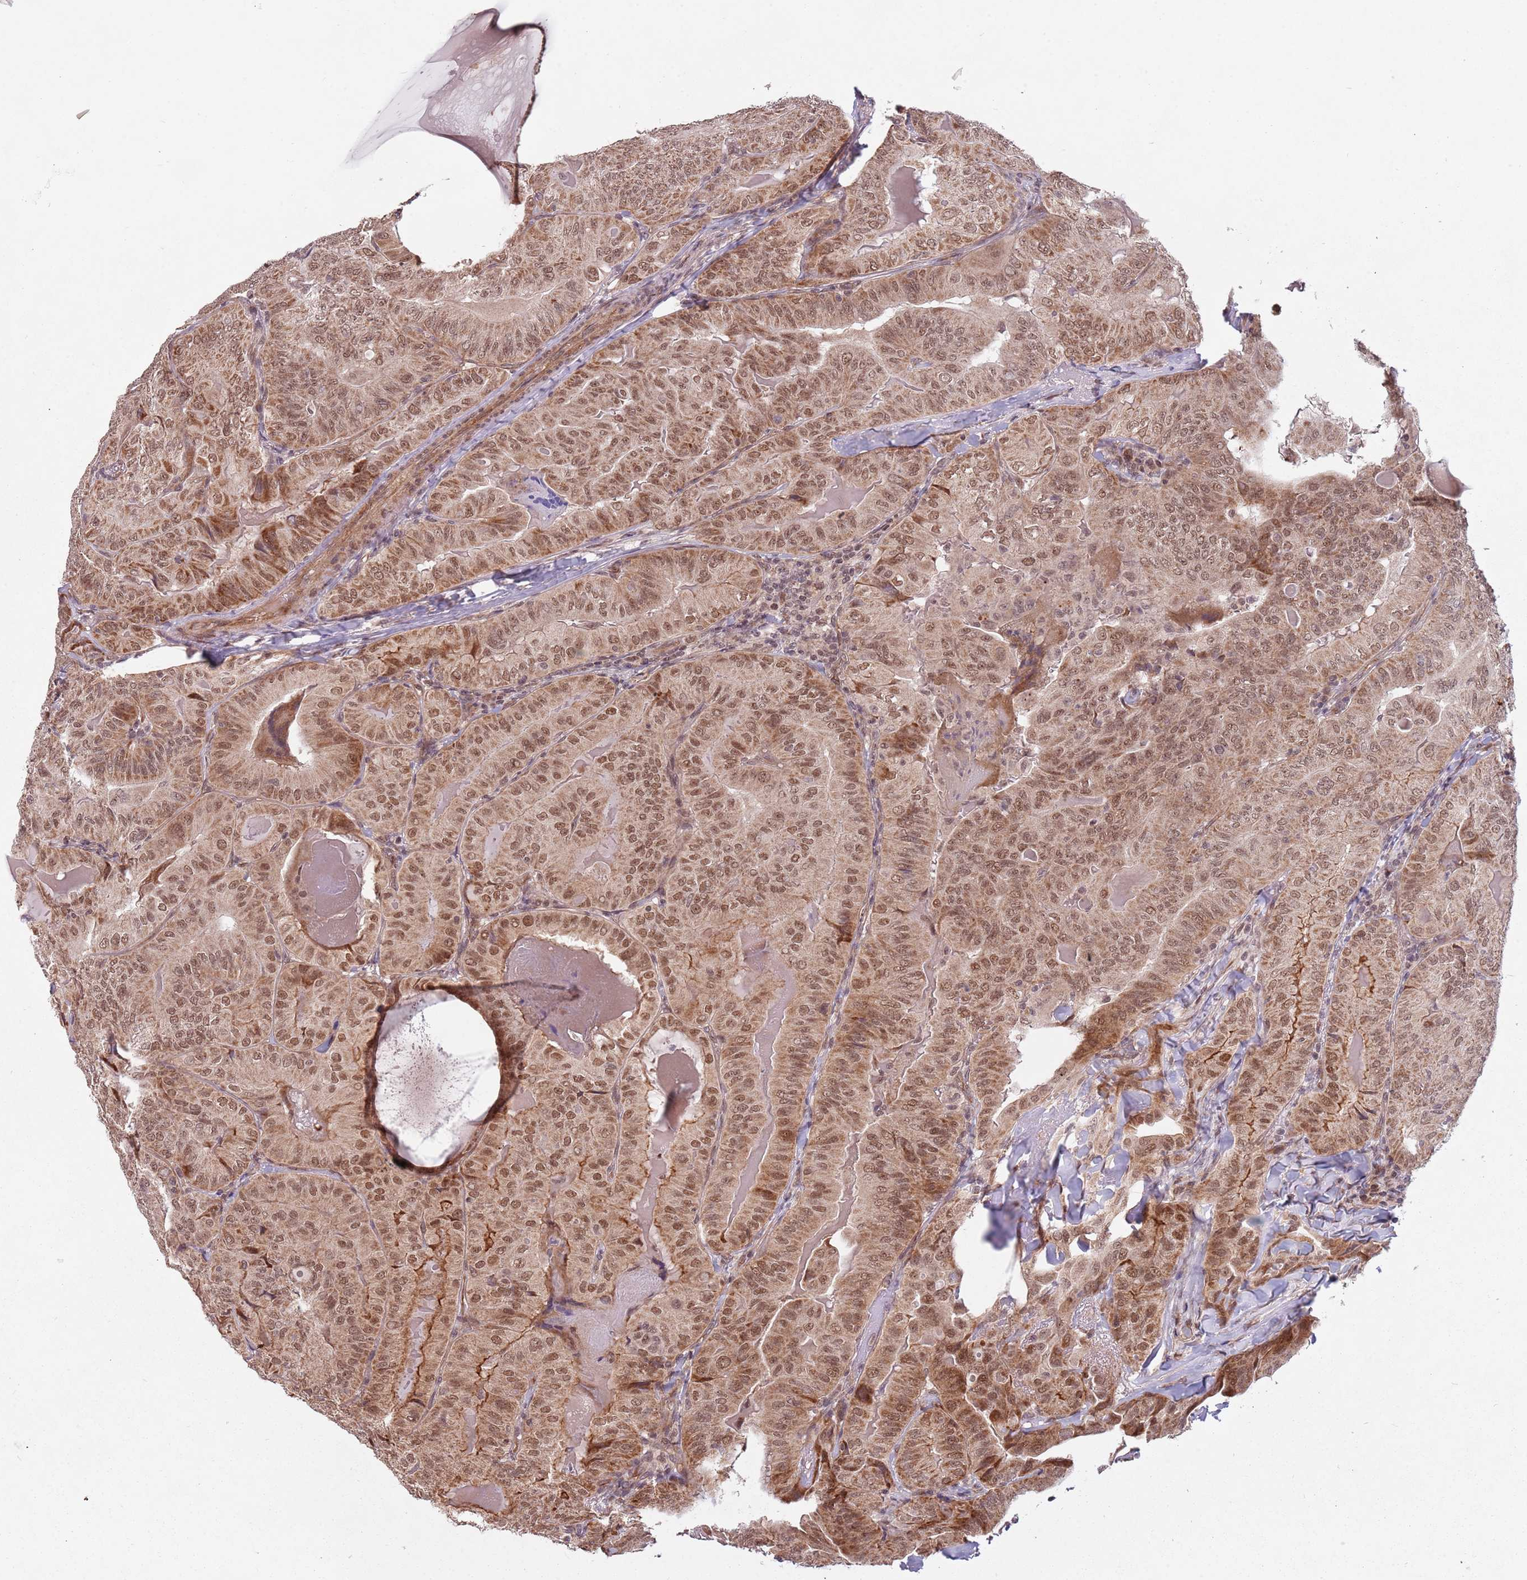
{"staining": {"intensity": "moderate", "quantity": ">75%", "location": "cytoplasmic/membranous,nuclear"}, "tissue": "thyroid cancer", "cell_type": "Tumor cells", "image_type": "cancer", "snomed": [{"axis": "morphology", "description": "Papillary adenocarcinoma, NOS"}, {"axis": "topography", "description": "Thyroid gland"}], "caption": "Moderate cytoplasmic/membranous and nuclear protein staining is identified in about >75% of tumor cells in thyroid cancer (papillary adenocarcinoma).", "gene": "SUDS3", "patient": {"sex": "female", "age": 68}}